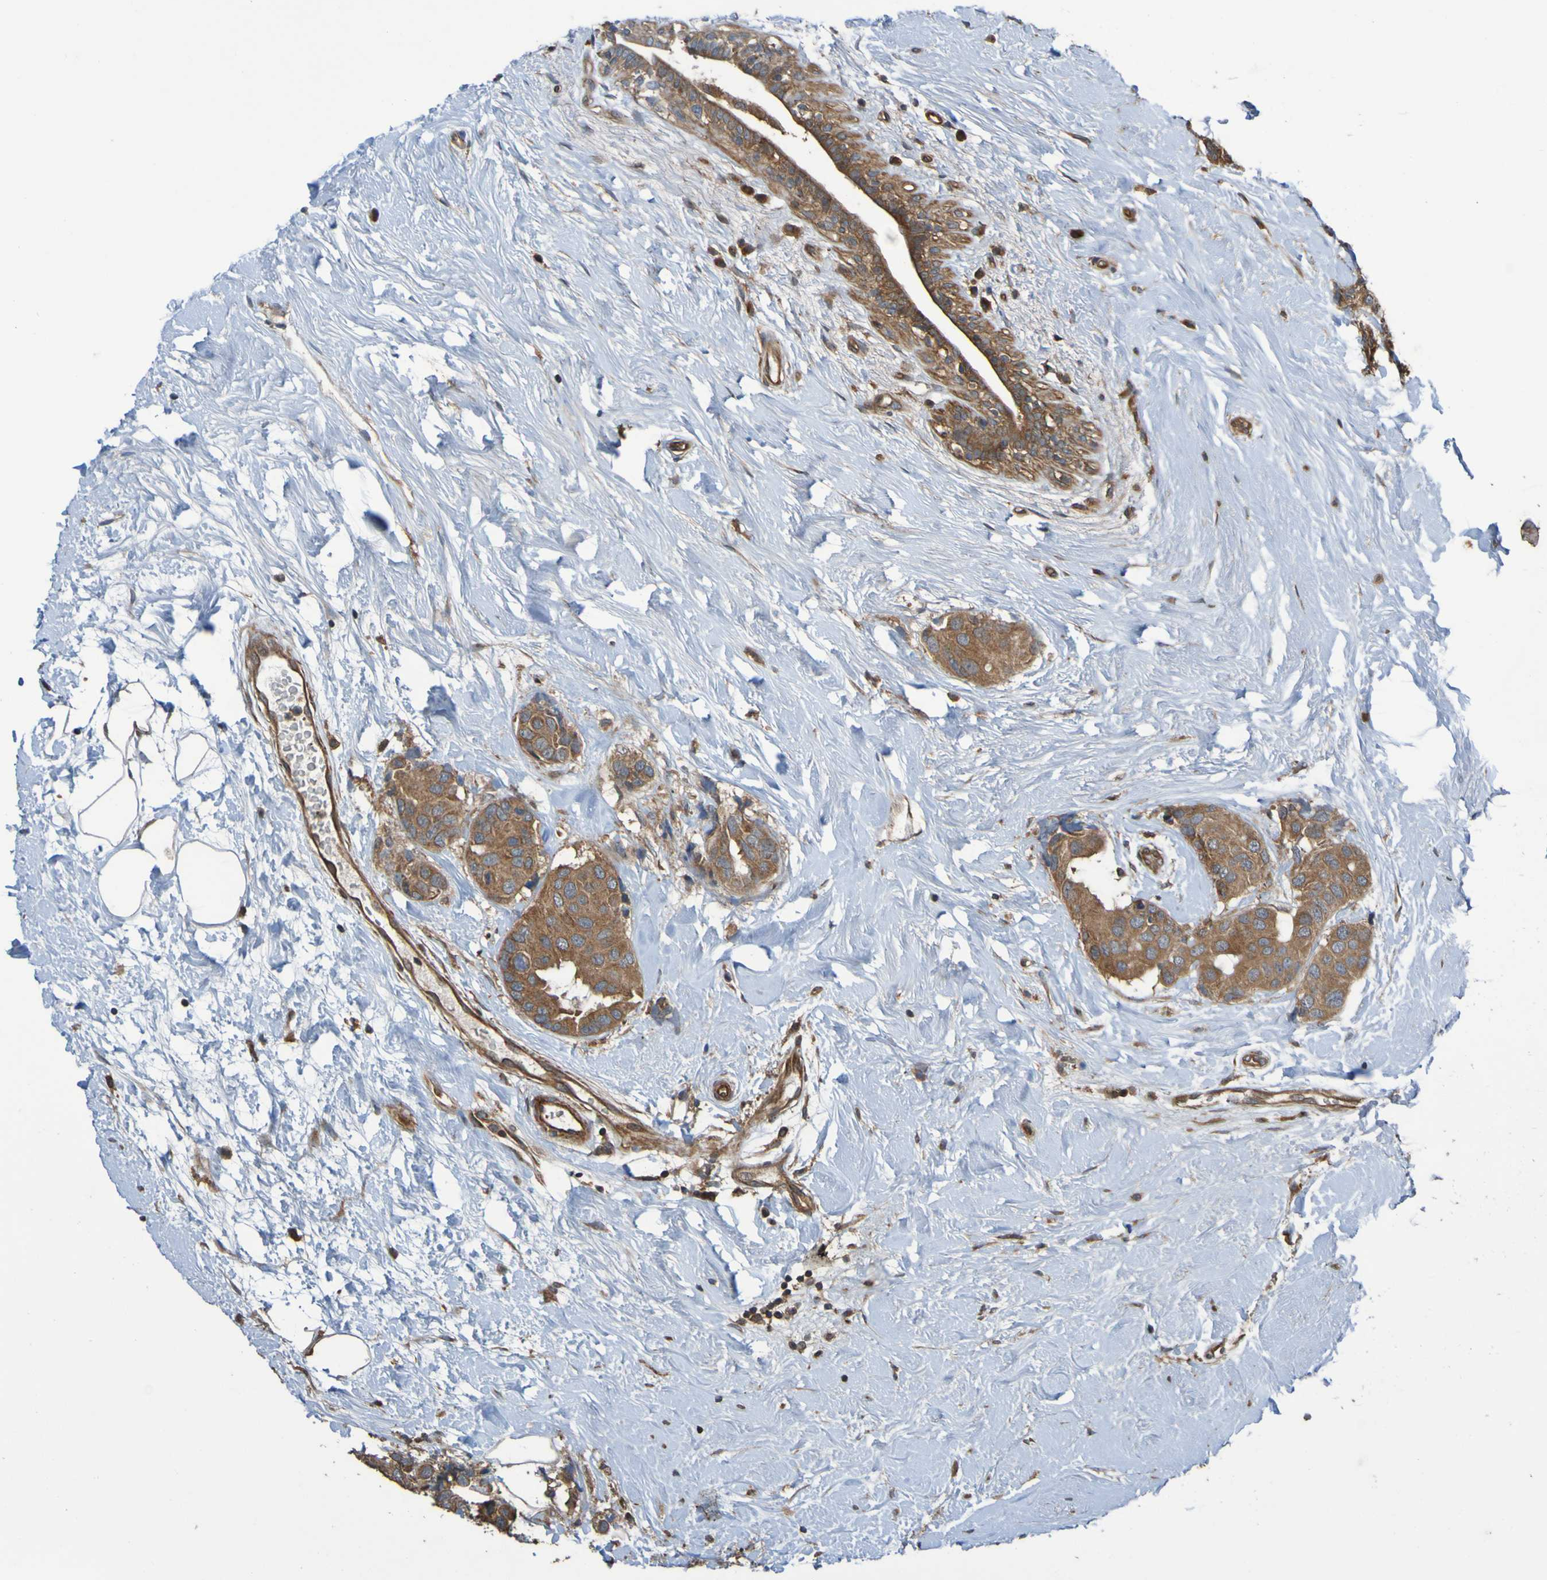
{"staining": {"intensity": "moderate", "quantity": ">75%", "location": "cytoplasmic/membranous"}, "tissue": "breast cancer", "cell_type": "Tumor cells", "image_type": "cancer", "snomed": [{"axis": "morphology", "description": "Normal tissue, NOS"}, {"axis": "morphology", "description": "Duct carcinoma"}, {"axis": "topography", "description": "Breast"}], "caption": "An immunohistochemistry (IHC) micrograph of neoplastic tissue is shown. Protein staining in brown highlights moderate cytoplasmic/membranous positivity in breast cancer (intraductal carcinoma) within tumor cells. (DAB (3,3'-diaminobenzidine) = brown stain, brightfield microscopy at high magnification).", "gene": "UCN", "patient": {"sex": "female", "age": 39}}